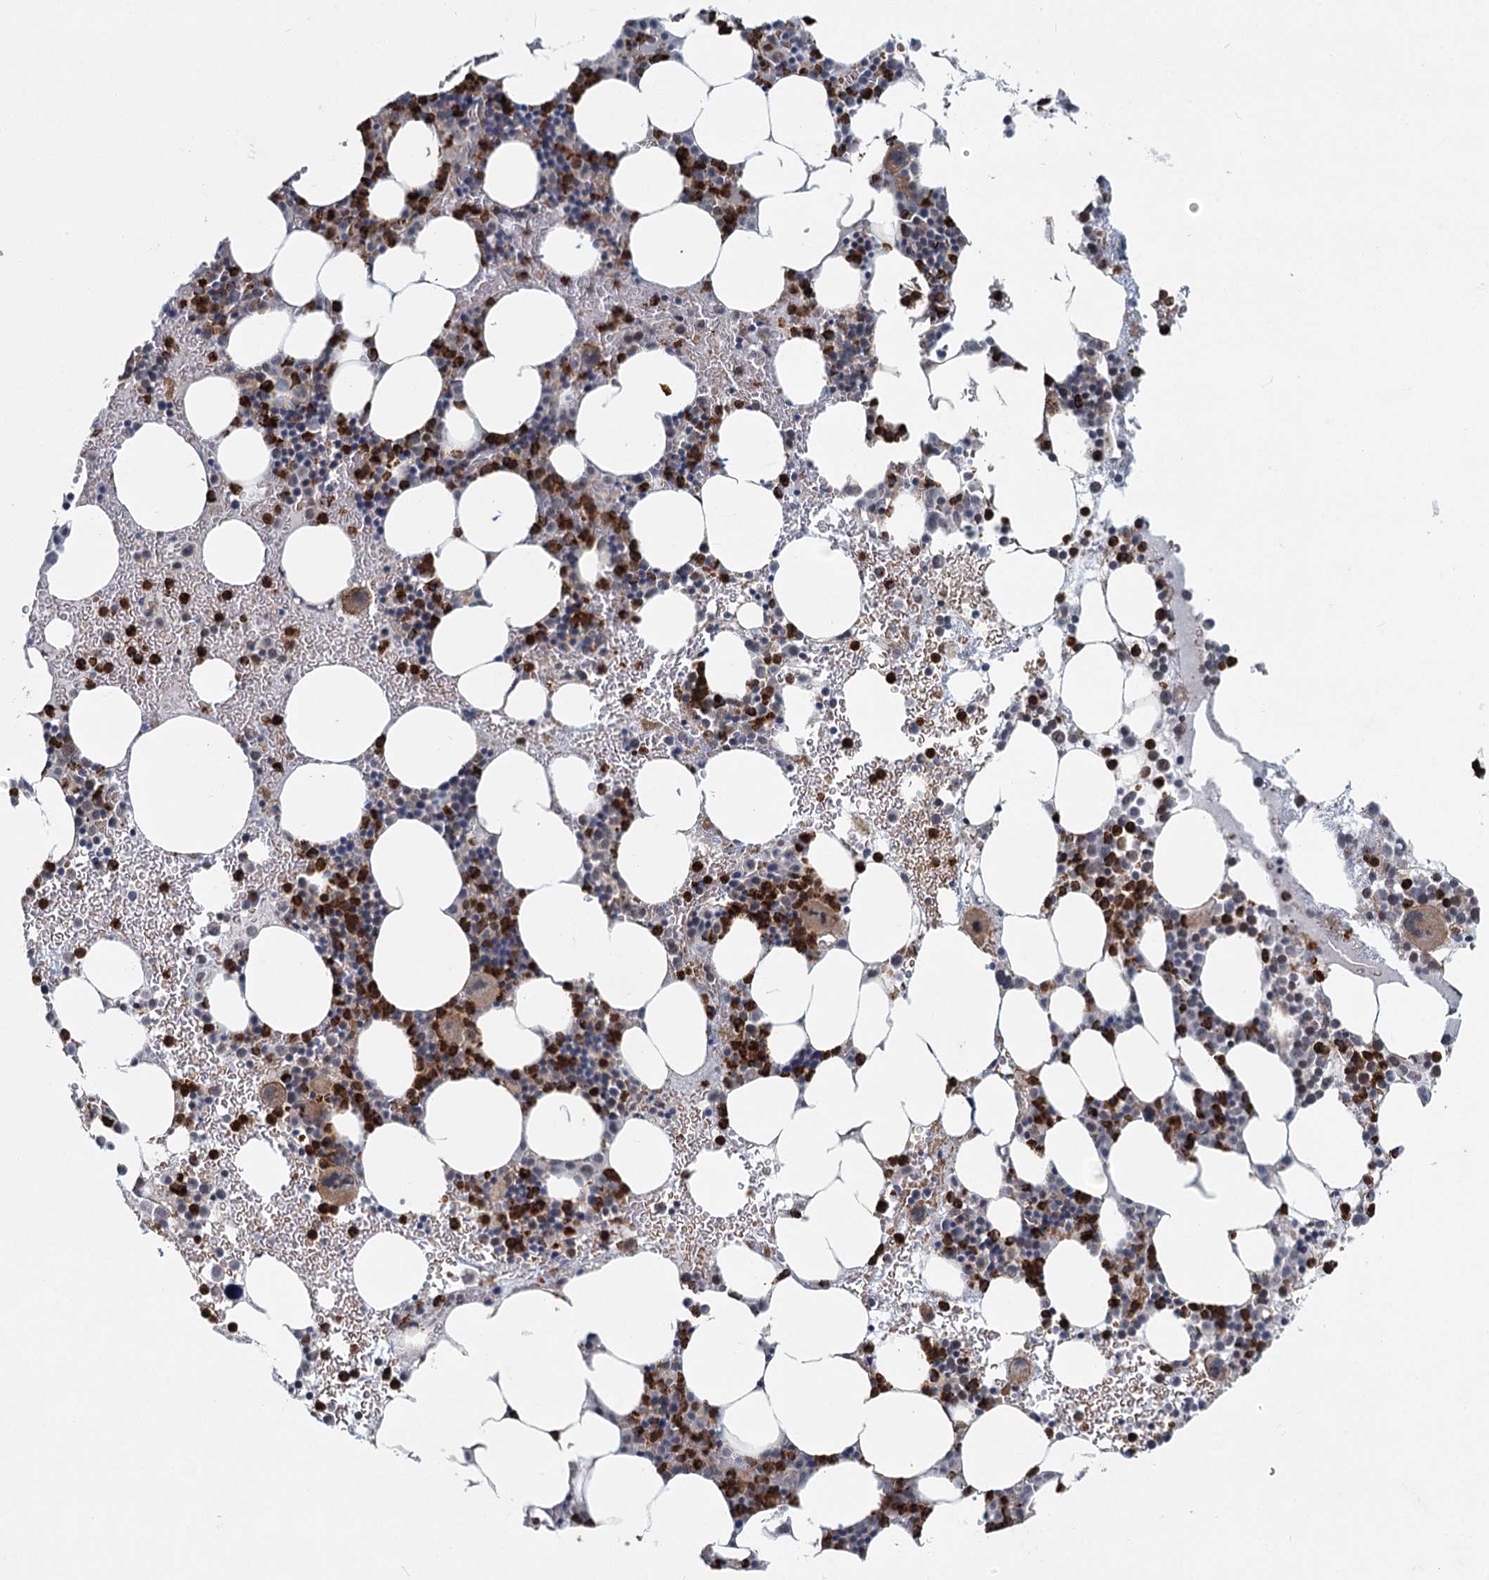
{"staining": {"intensity": "strong", "quantity": "25%-75%", "location": "cytoplasmic/membranous"}, "tissue": "bone marrow", "cell_type": "Hematopoietic cells", "image_type": "normal", "snomed": [{"axis": "morphology", "description": "Normal tissue, NOS"}, {"axis": "topography", "description": "Bone marrow"}], "caption": "An image showing strong cytoplasmic/membranous expression in approximately 25%-75% of hematopoietic cells in normal bone marrow, as visualized by brown immunohistochemical staining.", "gene": "ADCY2", "patient": {"sex": "female", "age": 76}}